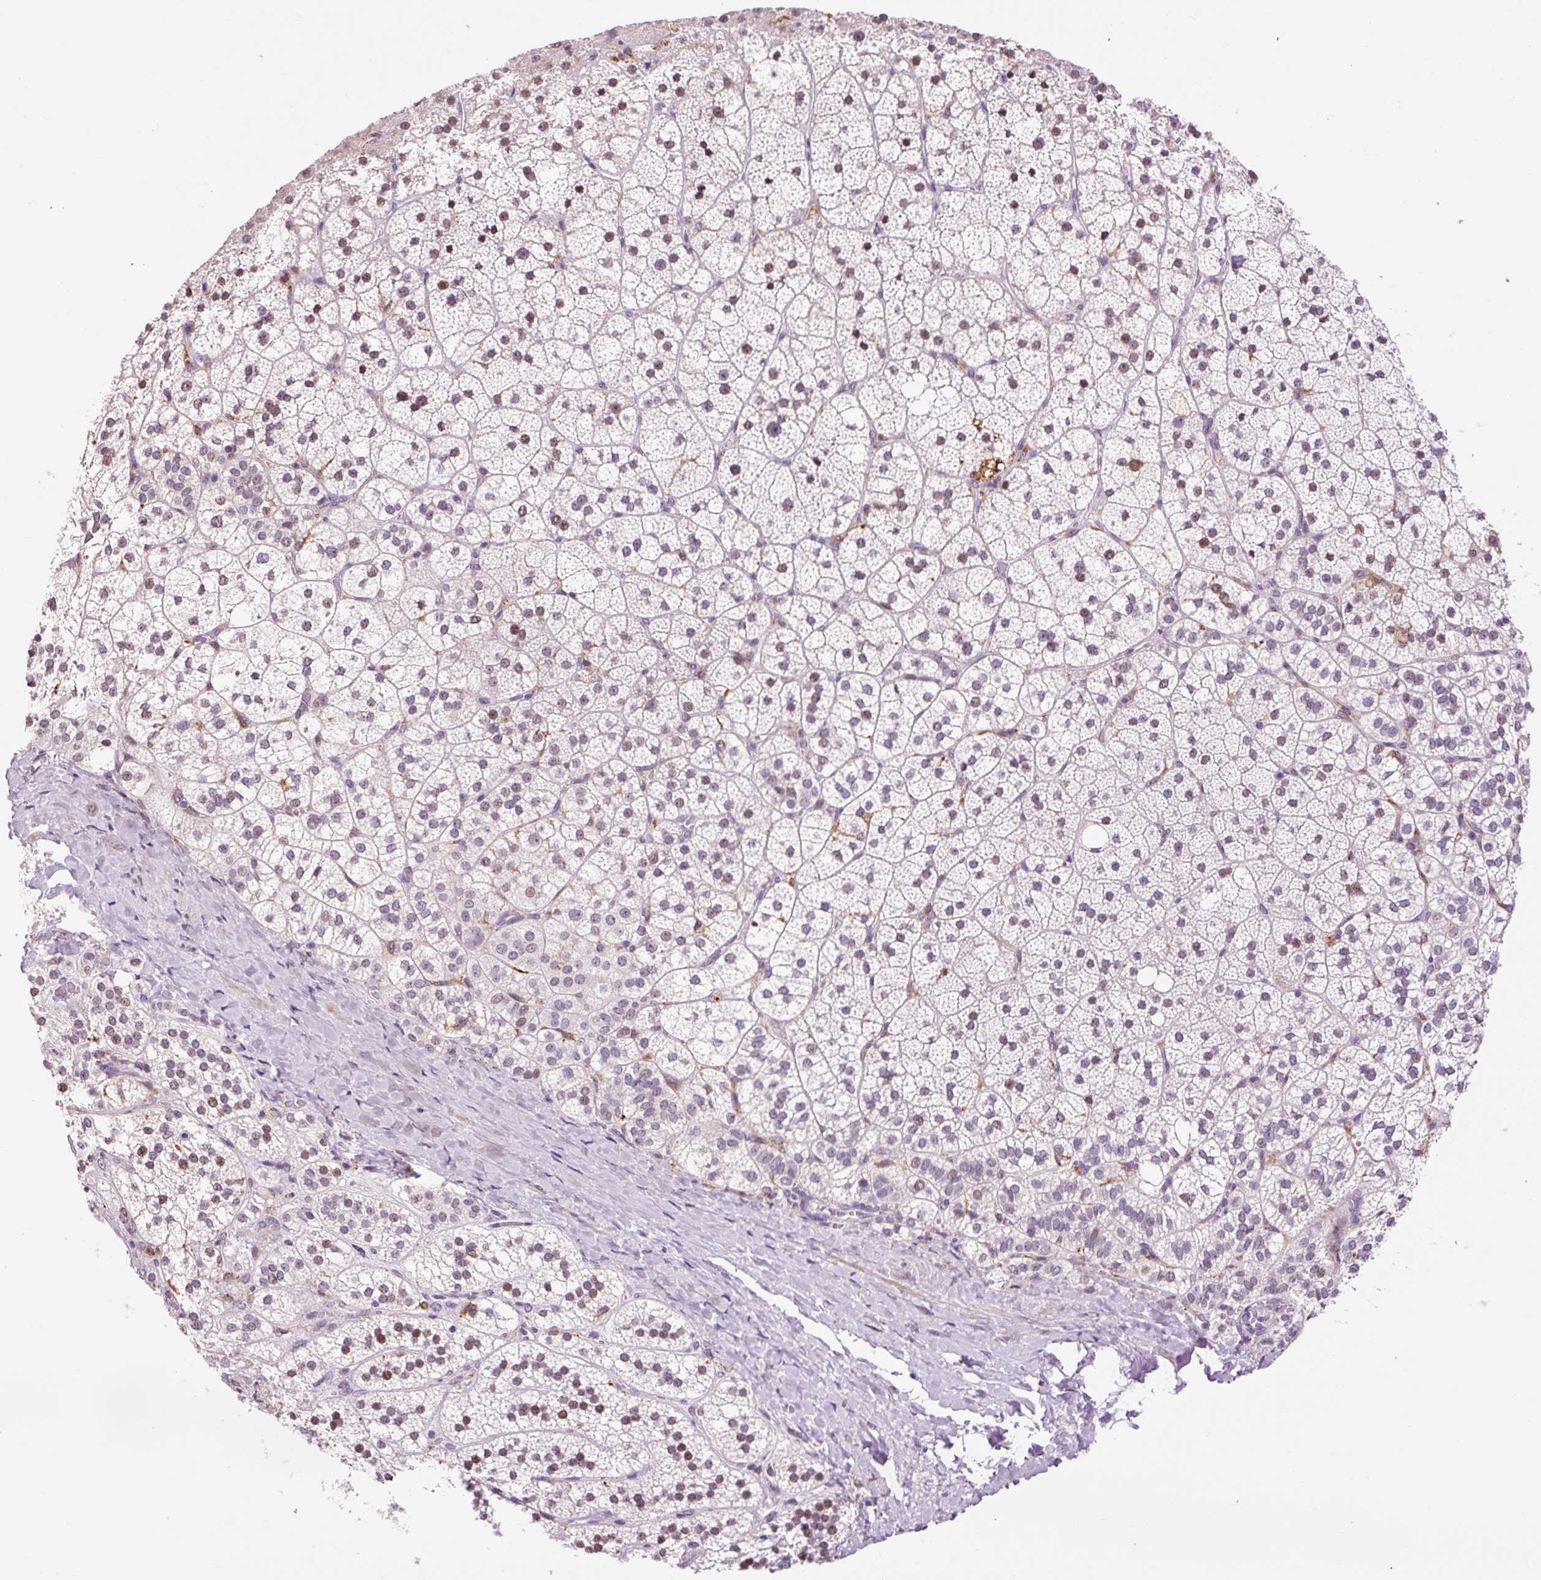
{"staining": {"intensity": "weak", "quantity": "25%-75%", "location": "nuclear"}, "tissue": "adrenal gland", "cell_type": "Glandular cells", "image_type": "normal", "snomed": [{"axis": "morphology", "description": "Normal tissue, NOS"}, {"axis": "topography", "description": "Adrenal gland"}], "caption": "Protein expression analysis of normal adrenal gland reveals weak nuclear positivity in about 25%-75% of glandular cells.", "gene": "LY86", "patient": {"sex": "male", "age": 53}}